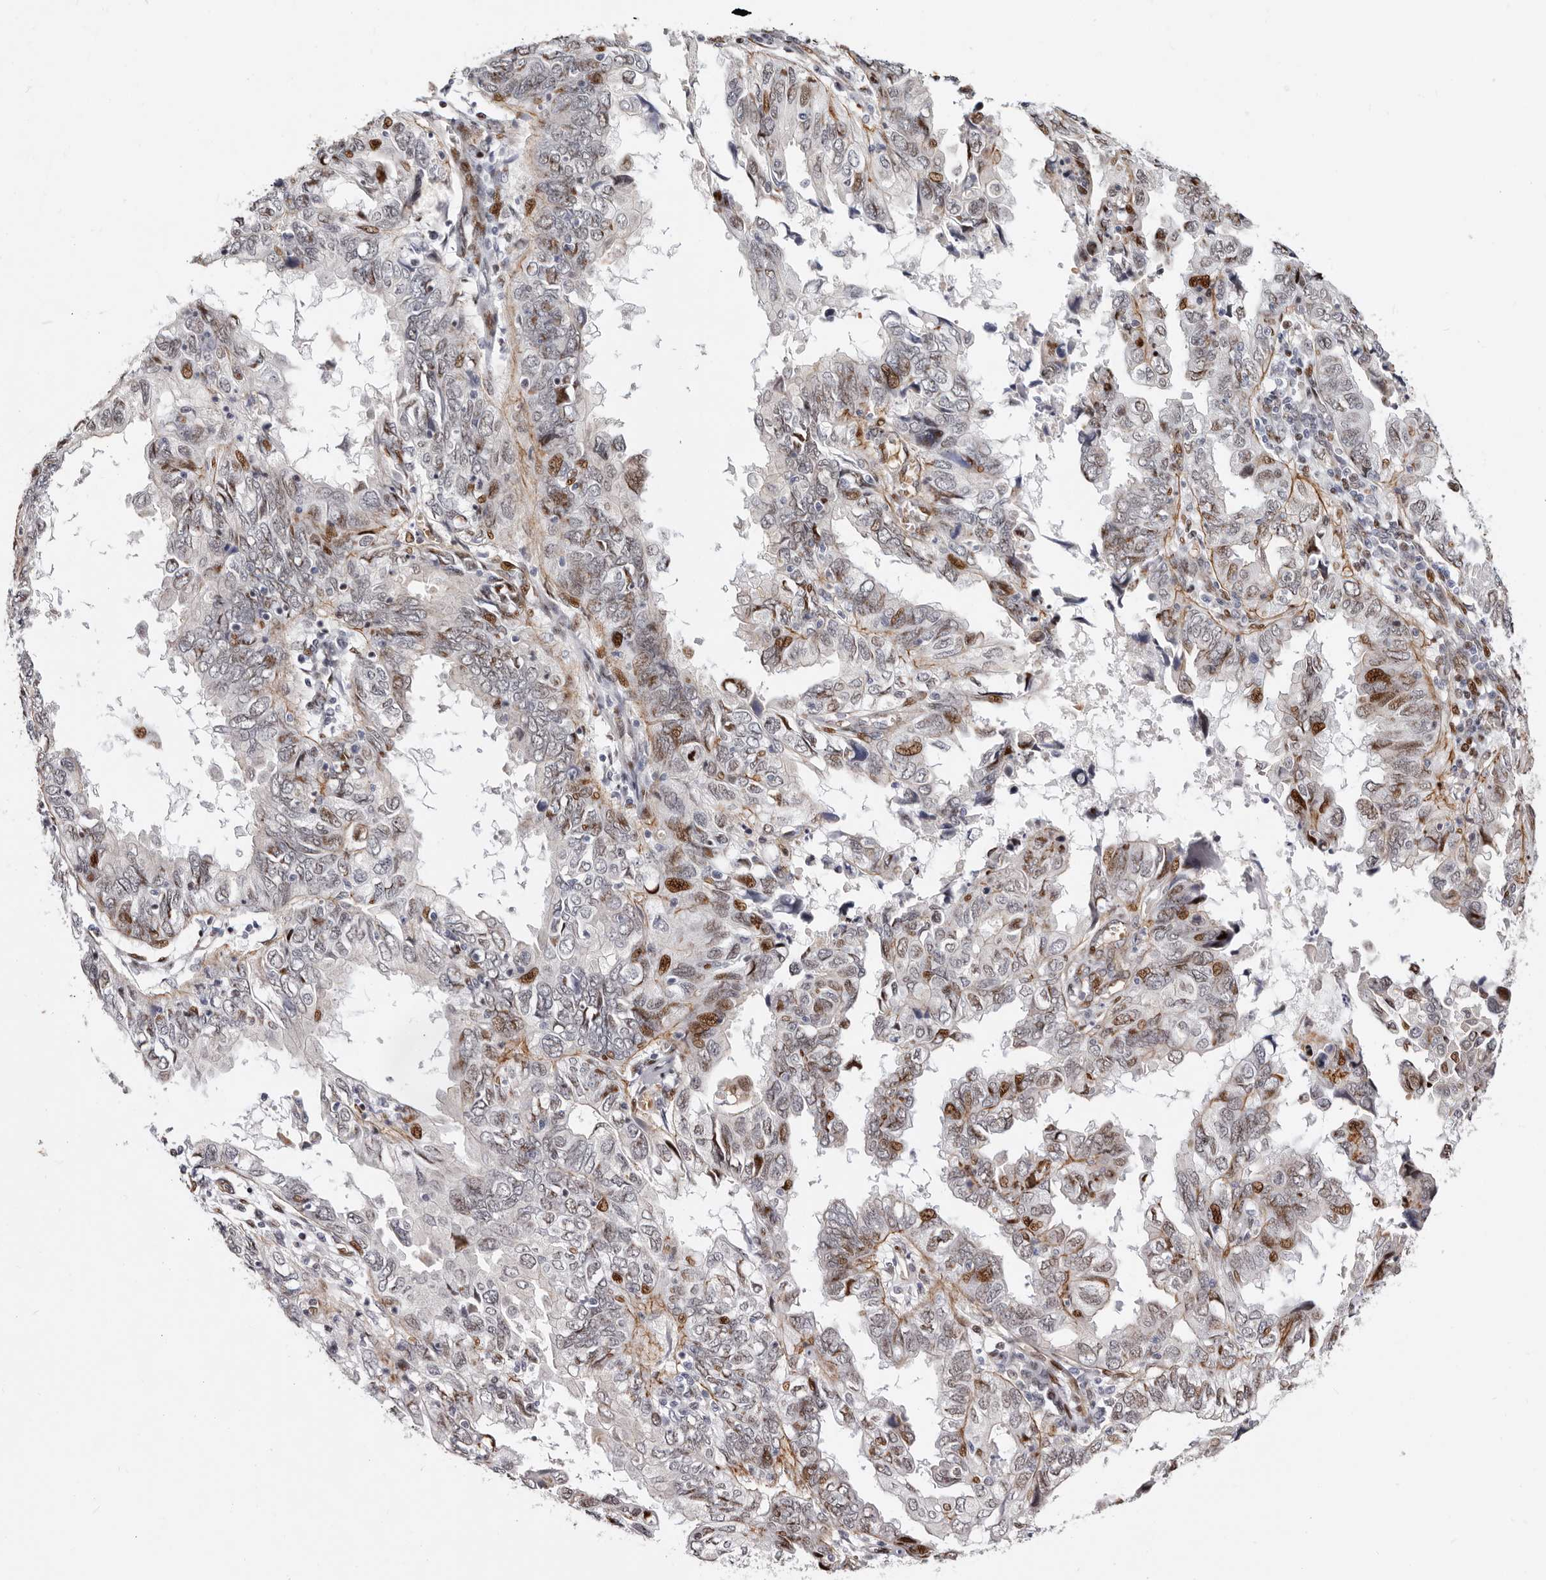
{"staining": {"intensity": "strong", "quantity": "25%-75%", "location": "cytoplasmic/membranous,nuclear"}, "tissue": "endometrial cancer", "cell_type": "Tumor cells", "image_type": "cancer", "snomed": [{"axis": "morphology", "description": "Adenocarcinoma, NOS"}, {"axis": "topography", "description": "Uterus"}], "caption": "A high-resolution micrograph shows immunohistochemistry (IHC) staining of endometrial adenocarcinoma, which exhibits strong cytoplasmic/membranous and nuclear positivity in about 25%-75% of tumor cells.", "gene": "EPHX3", "patient": {"sex": "female", "age": 77}}